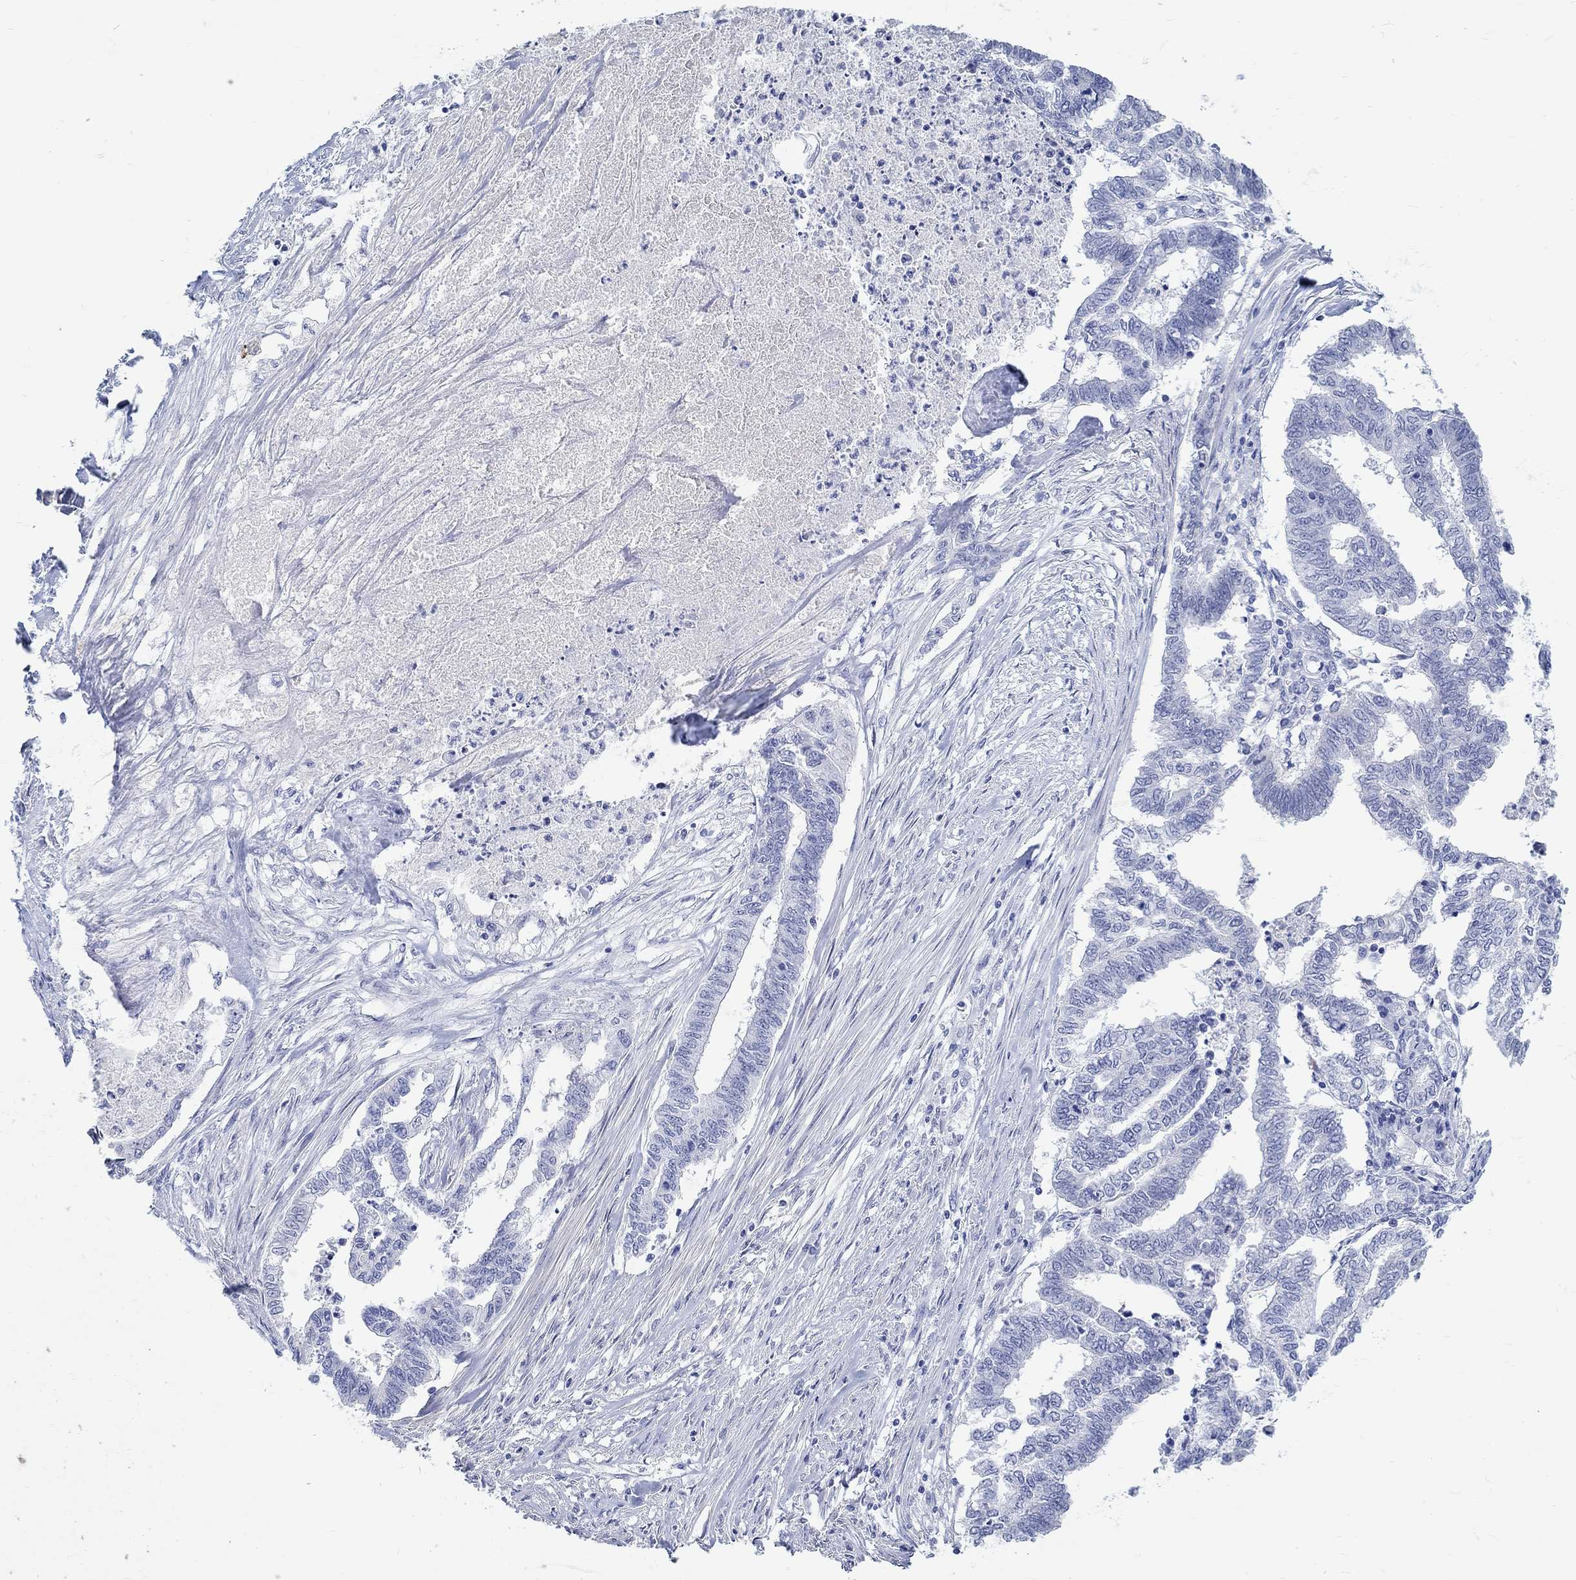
{"staining": {"intensity": "negative", "quantity": "none", "location": "none"}, "tissue": "endometrial cancer", "cell_type": "Tumor cells", "image_type": "cancer", "snomed": [{"axis": "morphology", "description": "Adenocarcinoma, NOS"}, {"axis": "topography", "description": "Endometrium"}], "caption": "Protein analysis of endometrial cancer demonstrates no significant staining in tumor cells.", "gene": "GRIA3", "patient": {"sex": "female", "age": 79}}